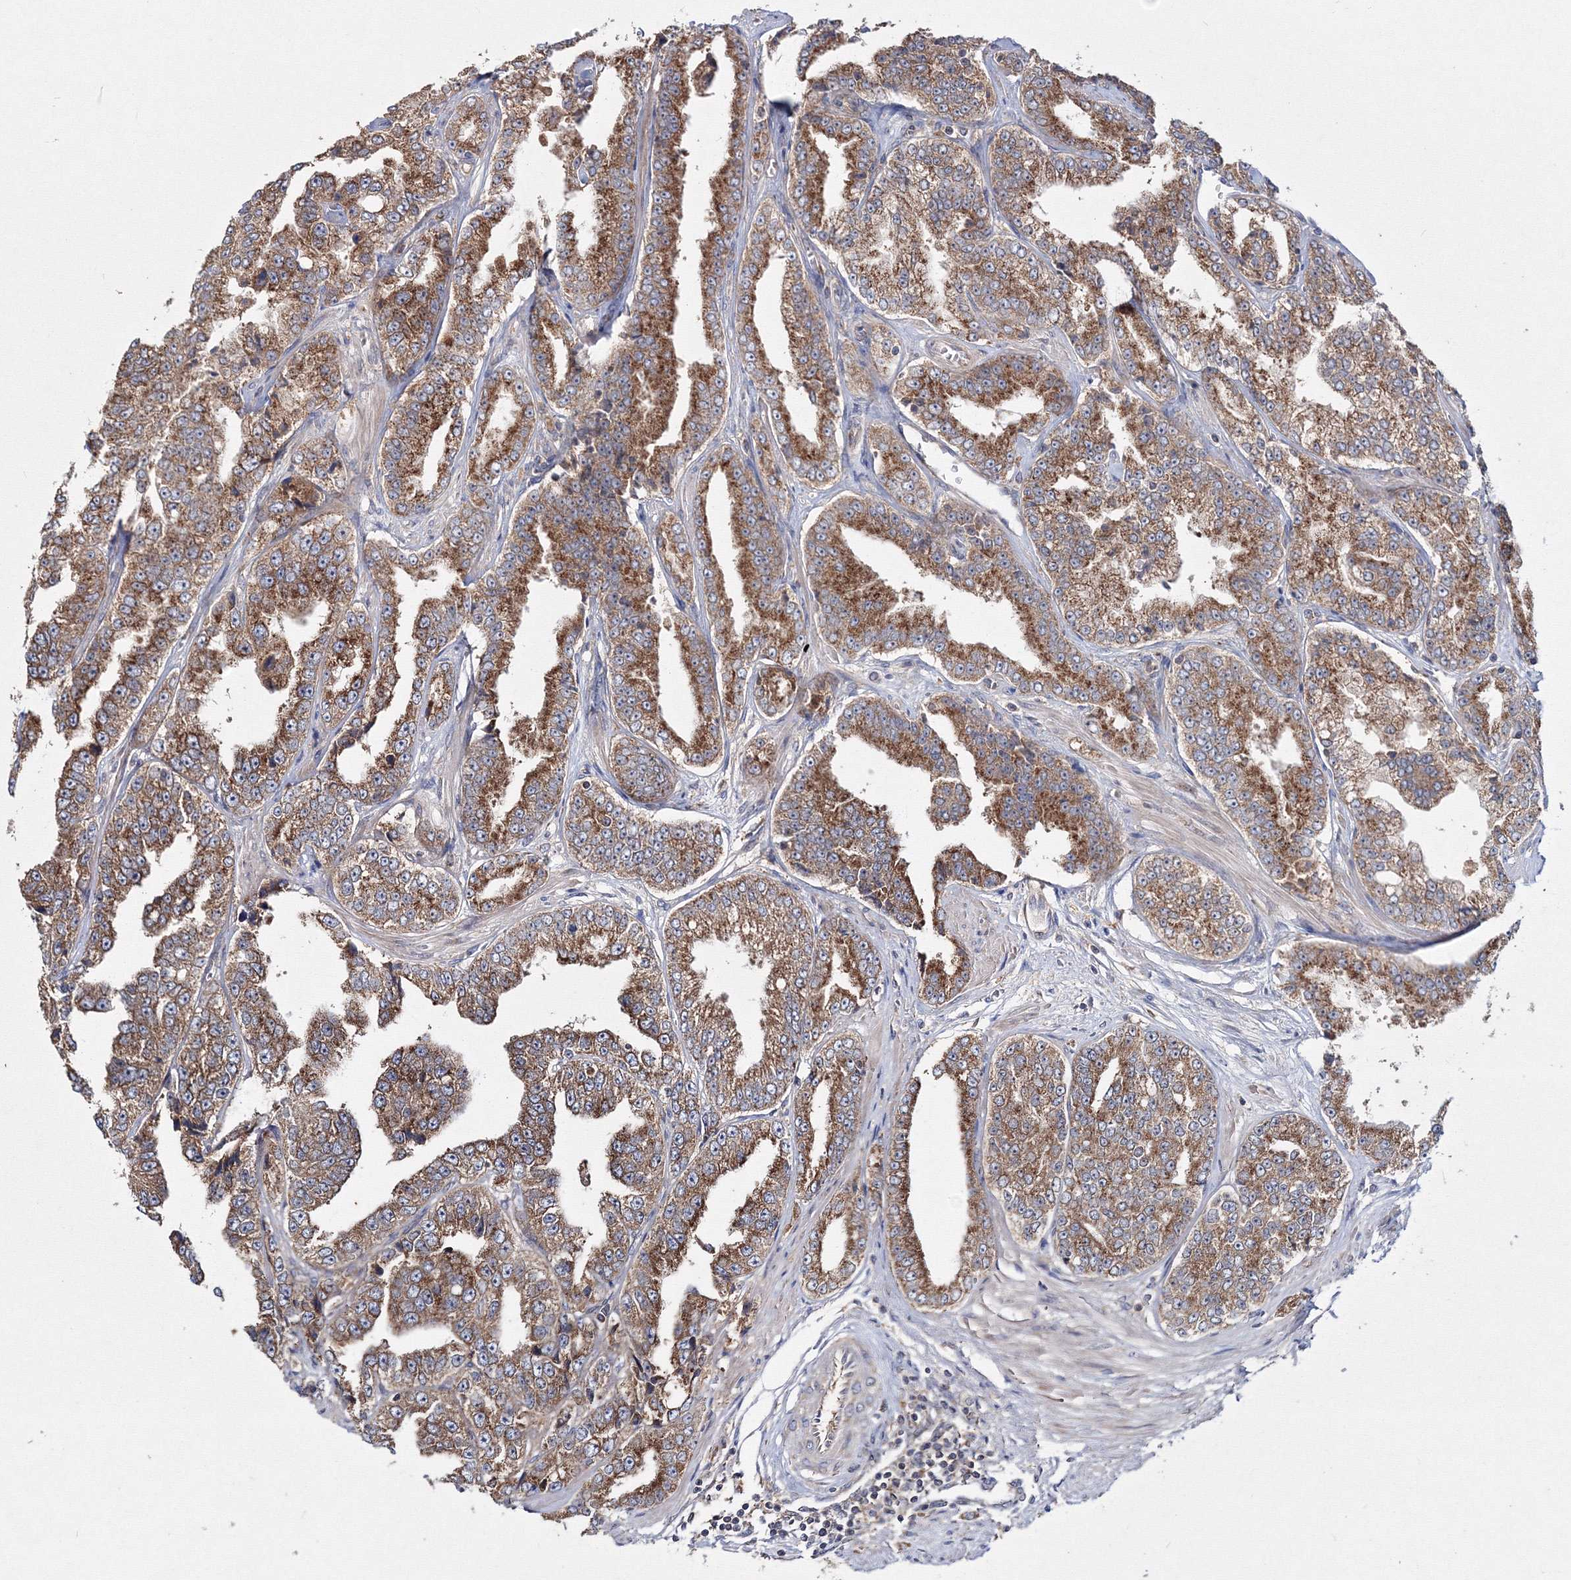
{"staining": {"intensity": "strong", "quantity": ">75%", "location": "cytoplasmic/membranous"}, "tissue": "prostate cancer", "cell_type": "Tumor cells", "image_type": "cancer", "snomed": [{"axis": "morphology", "description": "Adenocarcinoma, High grade"}, {"axis": "topography", "description": "Prostate"}], "caption": "Immunohistochemistry (IHC) micrograph of neoplastic tissue: human prostate cancer (adenocarcinoma (high-grade)) stained using IHC displays high levels of strong protein expression localized specifically in the cytoplasmic/membranous of tumor cells, appearing as a cytoplasmic/membranous brown color.", "gene": "PEX13", "patient": {"sex": "male", "age": 71}}